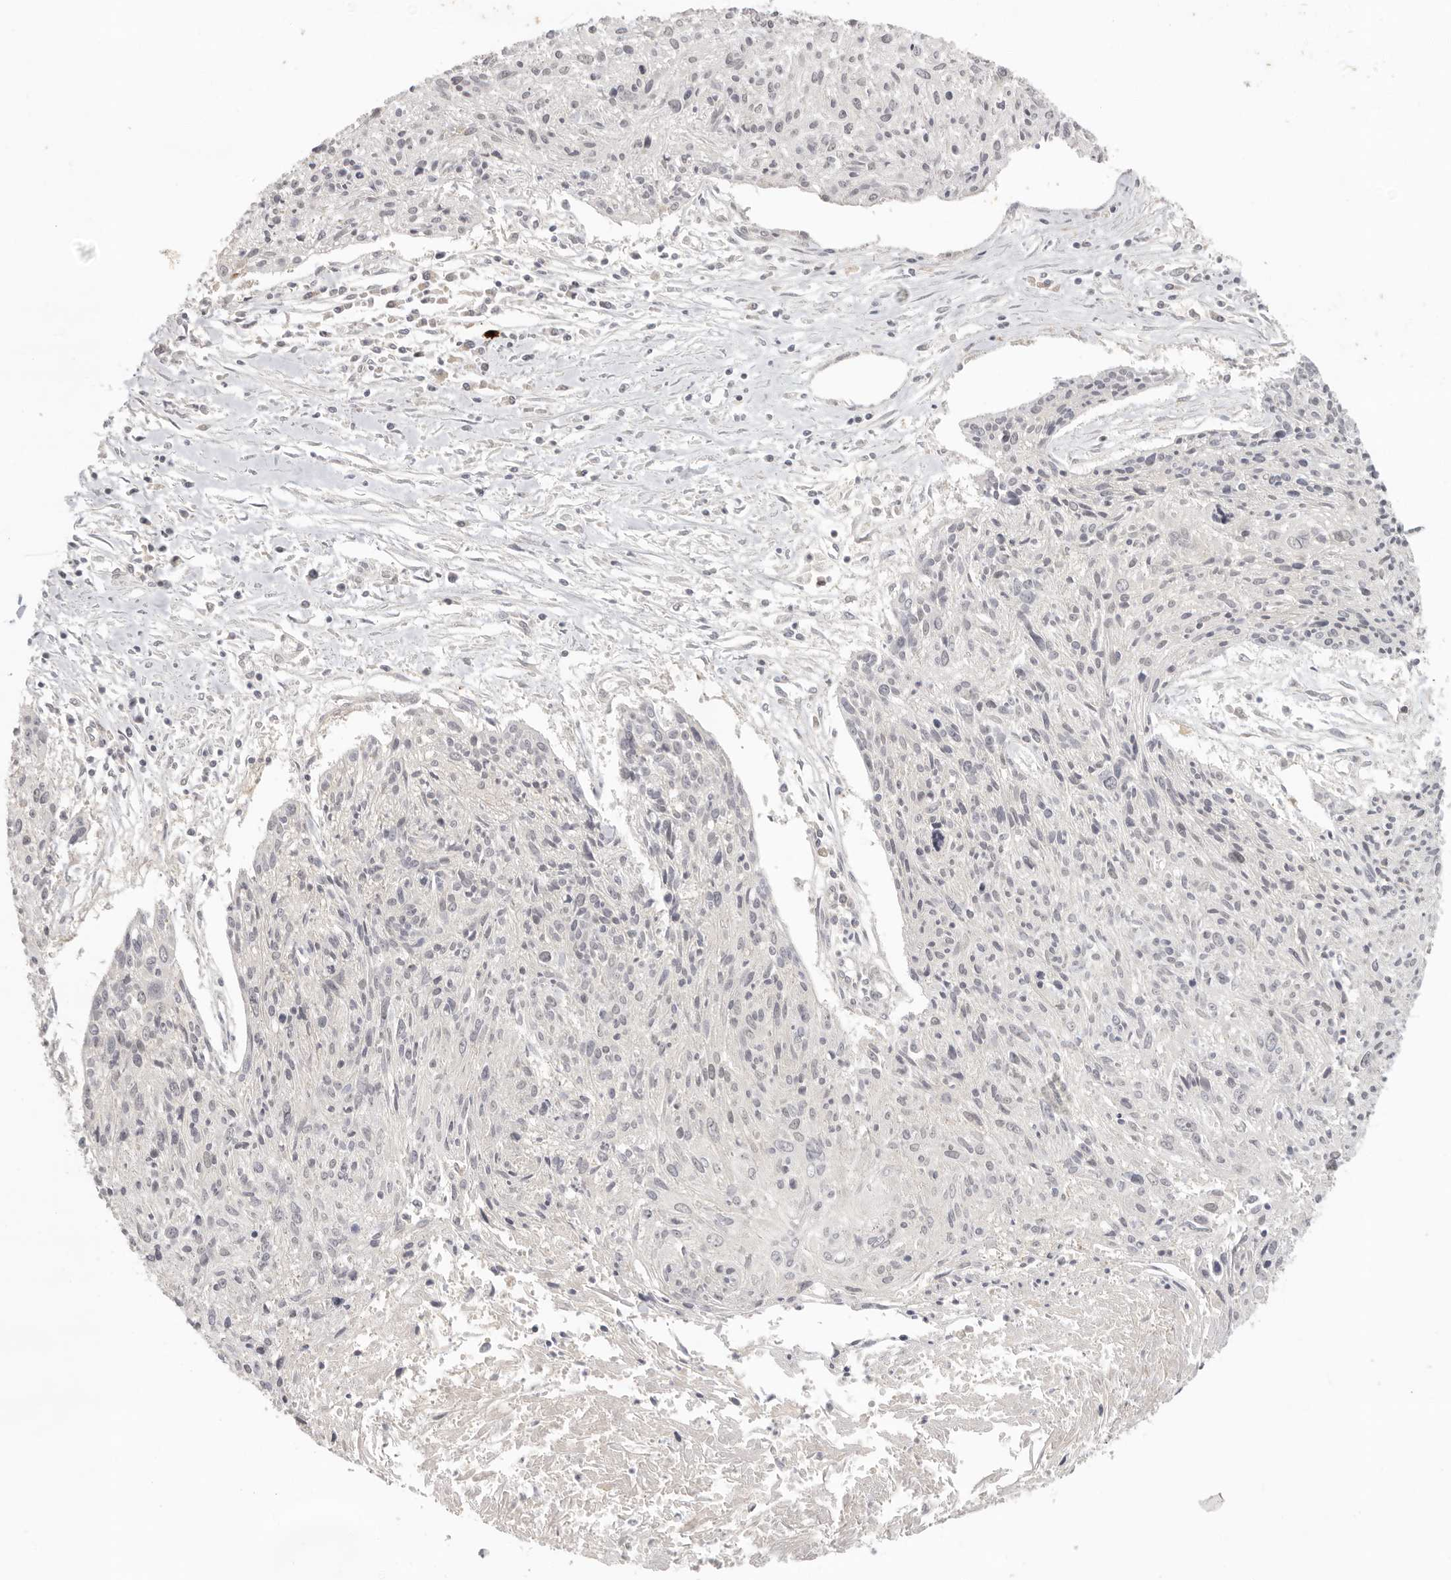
{"staining": {"intensity": "negative", "quantity": "none", "location": "none"}, "tissue": "cervical cancer", "cell_type": "Tumor cells", "image_type": "cancer", "snomed": [{"axis": "morphology", "description": "Squamous cell carcinoma, NOS"}, {"axis": "topography", "description": "Cervix"}], "caption": "Squamous cell carcinoma (cervical) was stained to show a protein in brown. There is no significant expression in tumor cells.", "gene": "AHDC1", "patient": {"sex": "female", "age": 51}}